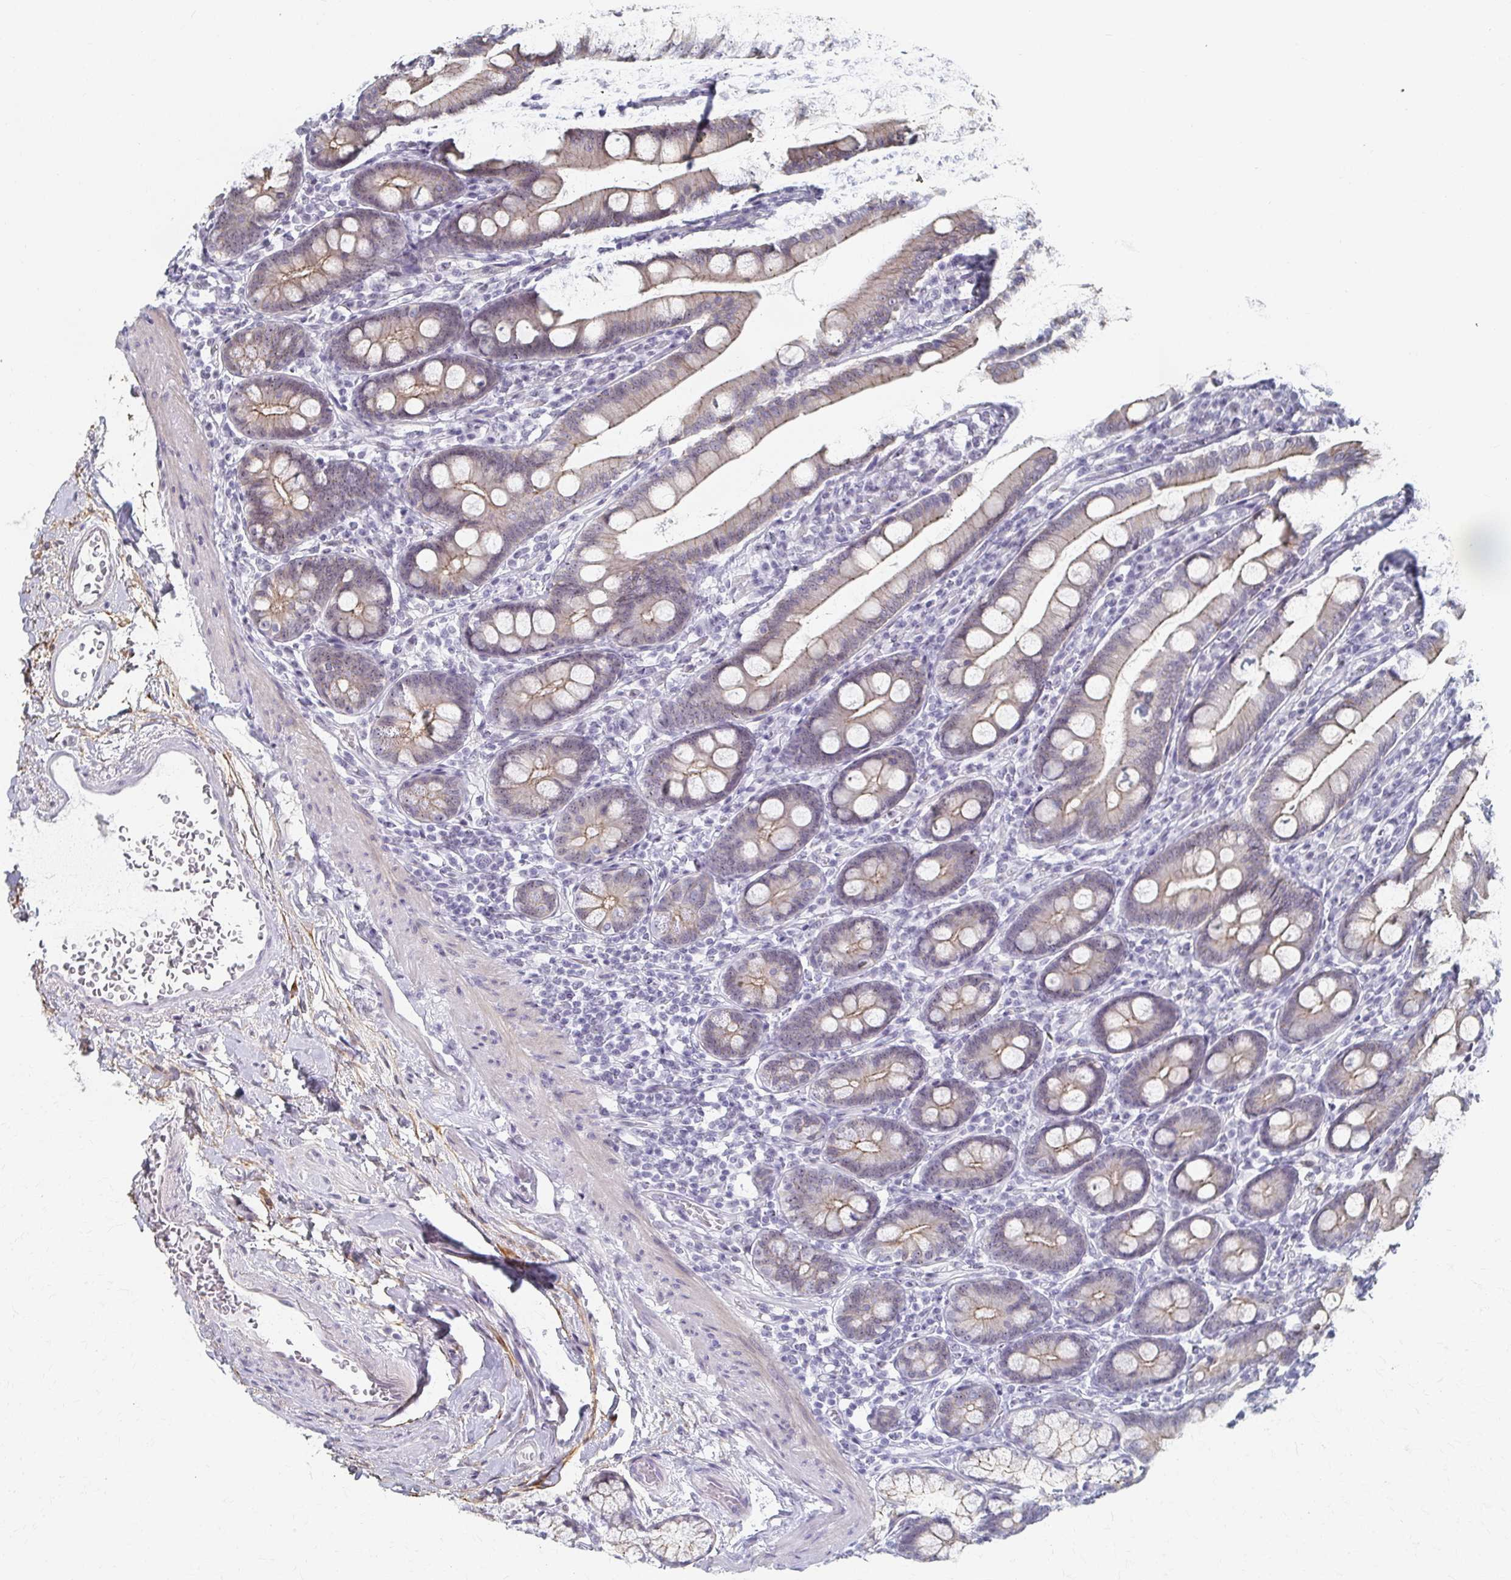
{"staining": {"intensity": "moderate", "quantity": "25%-75%", "location": "cytoplasmic/membranous,nuclear"}, "tissue": "duodenum", "cell_type": "Glandular cells", "image_type": "normal", "snomed": [{"axis": "morphology", "description": "Normal tissue, NOS"}, {"axis": "topography", "description": "Duodenum"}], "caption": "Immunohistochemical staining of normal duodenum demonstrates medium levels of moderate cytoplasmic/membranous,nuclear positivity in approximately 25%-75% of glandular cells.", "gene": "PES1", "patient": {"sex": "female", "age": 67}}